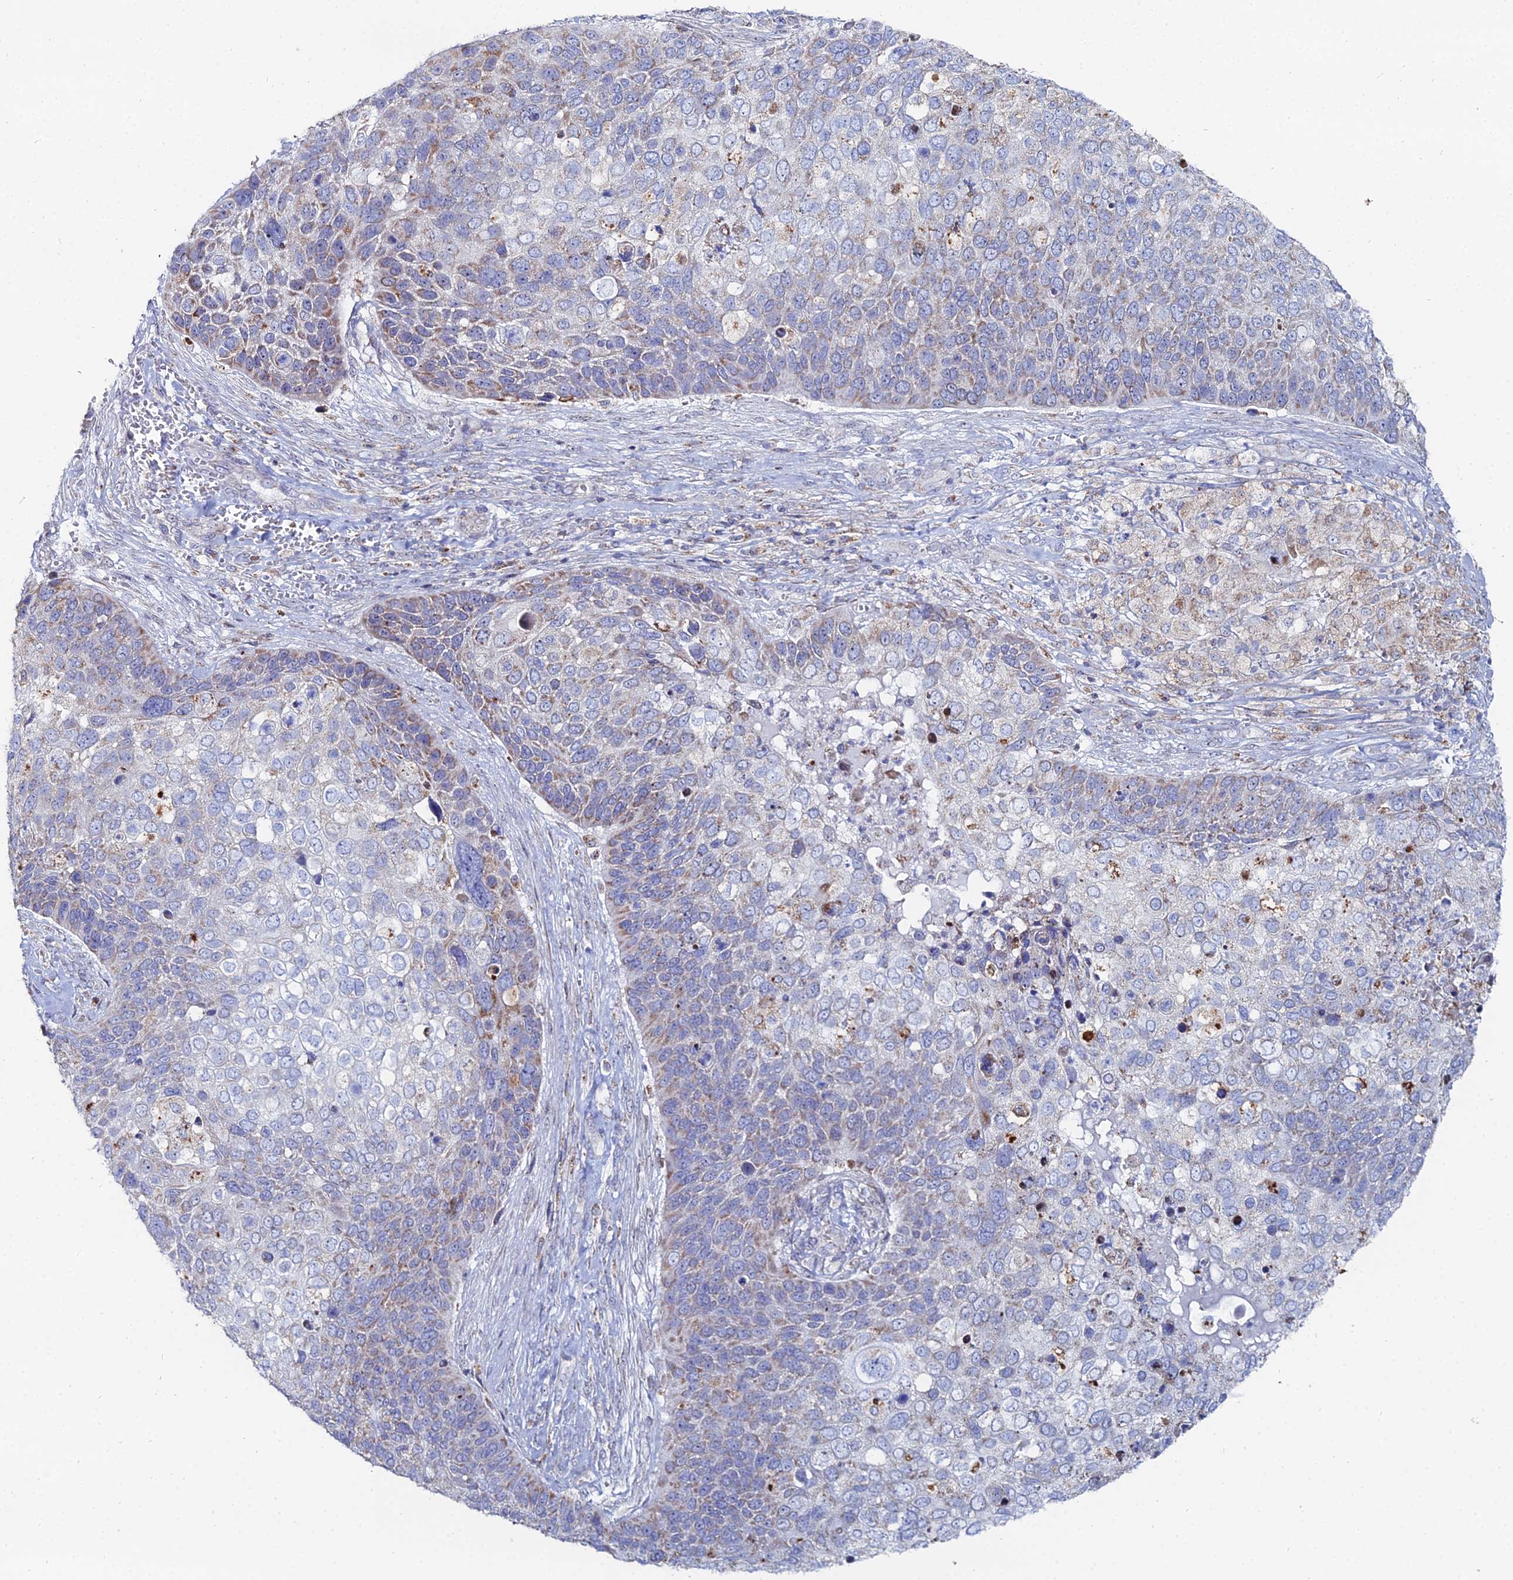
{"staining": {"intensity": "moderate", "quantity": "<25%", "location": "cytoplasmic/membranous"}, "tissue": "skin cancer", "cell_type": "Tumor cells", "image_type": "cancer", "snomed": [{"axis": "morphology", "description": "Basal cell carcinoma"}, {"axis": "topography", "description": "Skin"}], "caption": "Skin cancer (basal cell carcinoma) tissue displays moderate cytoplasmic/membranous staining in about <25% of tumor cells, visualized by immunohistochemistry.", "gene": "MPC1", "patient": {"sex": "female", "age": 74}}